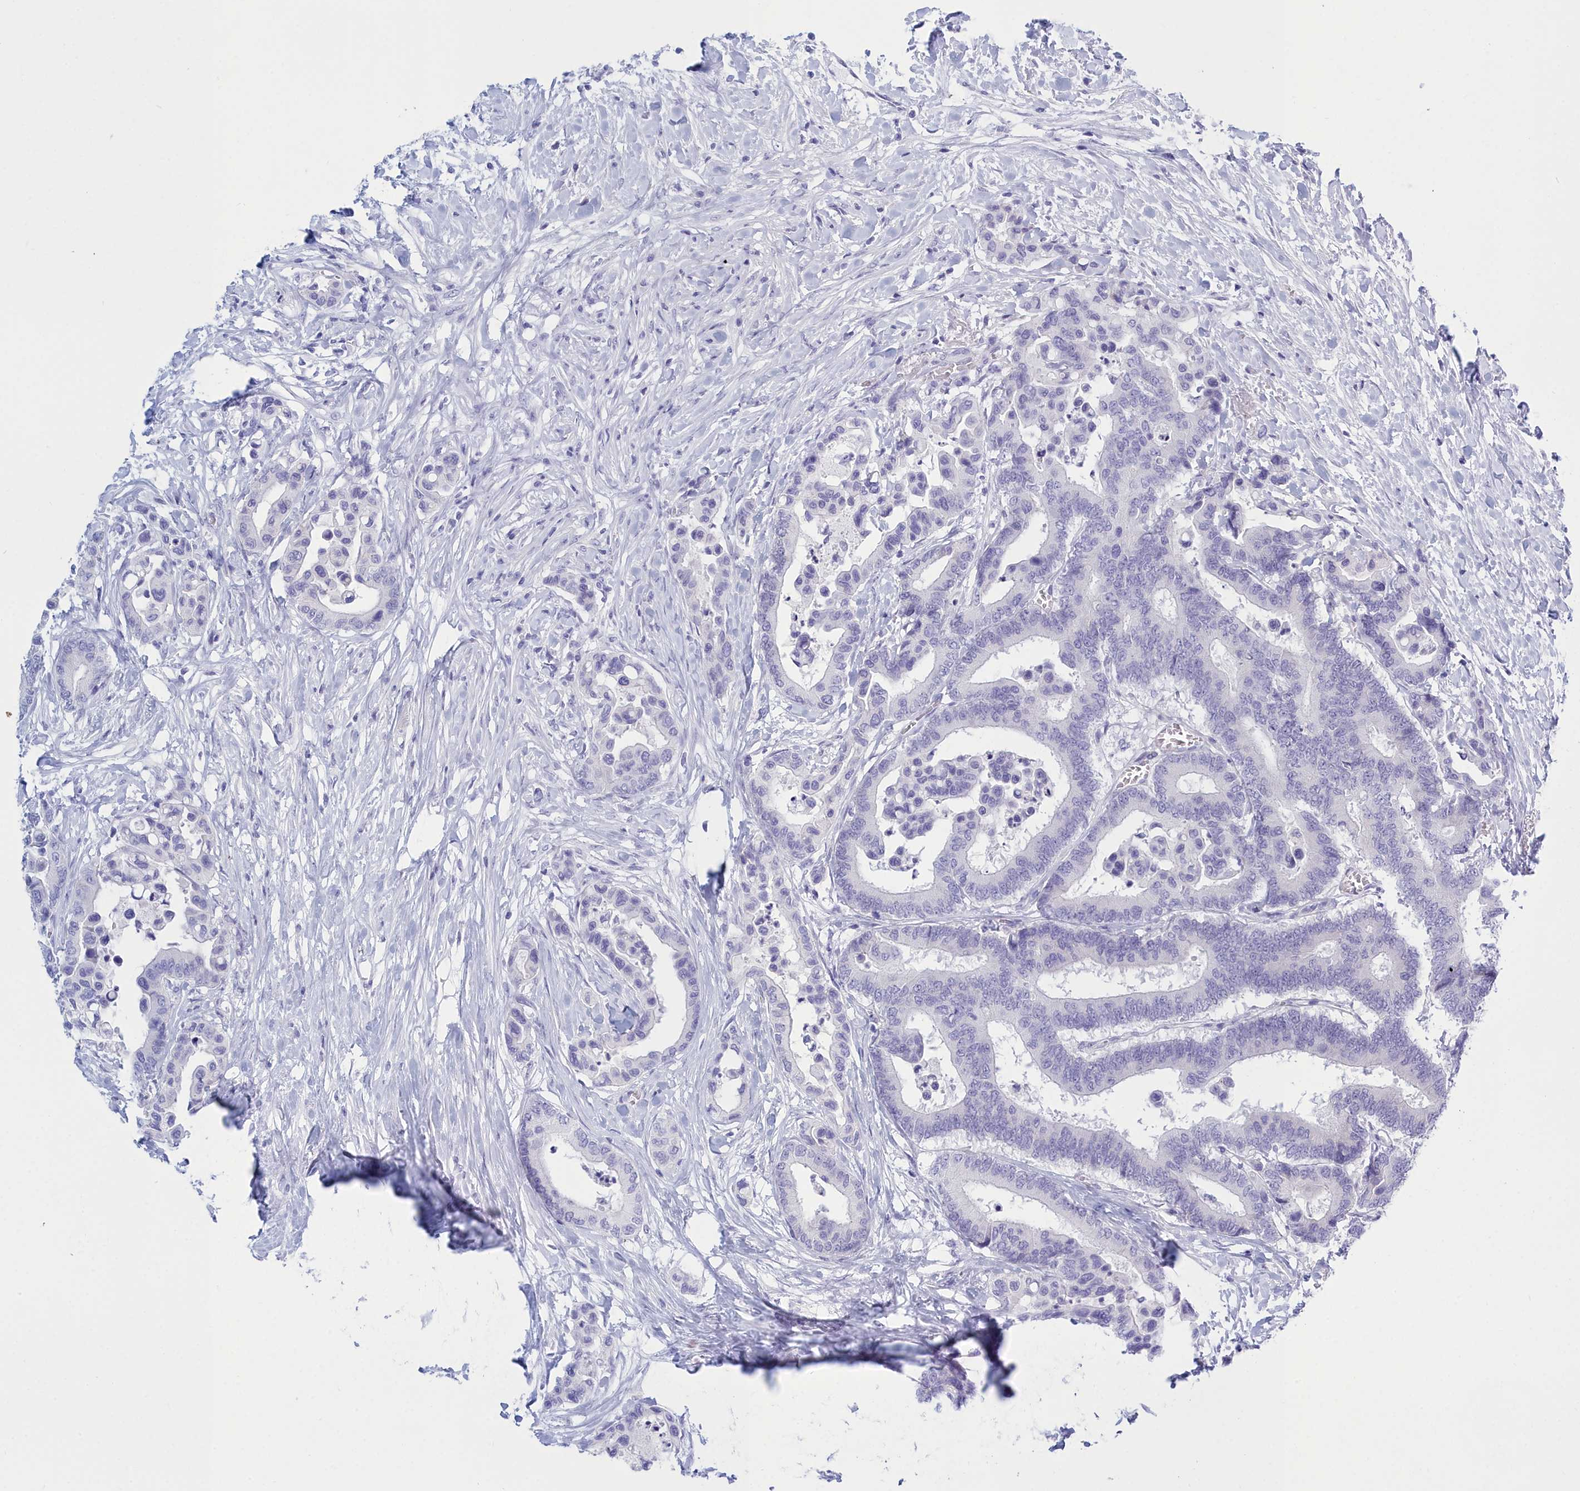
{"staining": {"intensity": "negative", "quantity": "none", "location": "none"}, "tissue": "colorectal cancer", "cell_type": "Tumor cells", "image_type": "cancer", "snomed": [{"axis": "morphology", "description": "Normal tissue, NOS"}, {"axis": "morphology", "description": "Adenocarcinoma, NOS"}, {"axis": "topography", "description": "Colon"}], "caption": "DAB (3,3'-diaminobenzidine) immunohistochemical staining of adenocarcinoma (colorectal) displays no significant expression in tumor cells.", "gene": "TMEM97", "patient": {"sex": "male", "age": 82}}